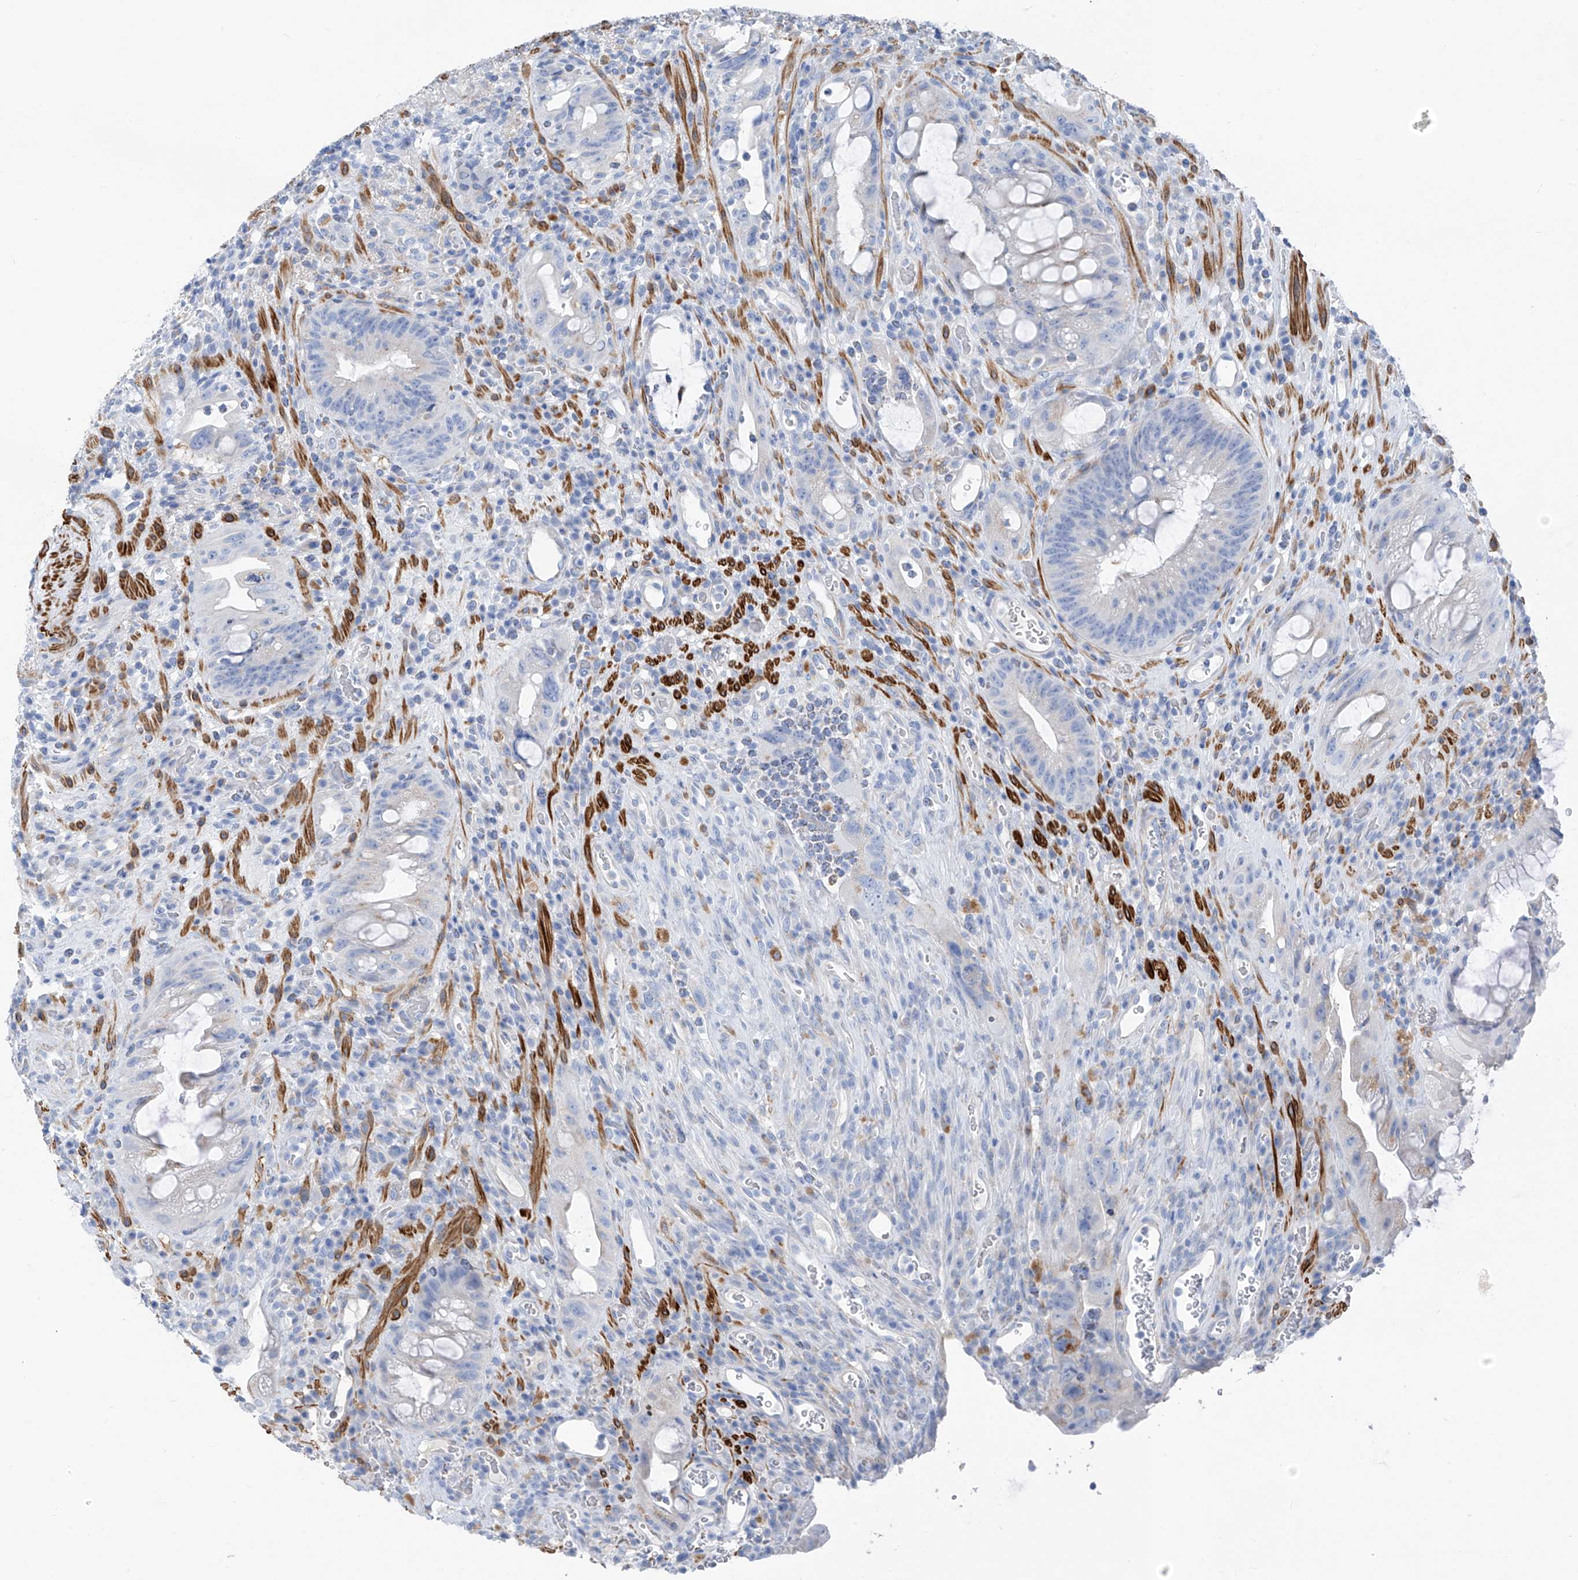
{"staining": {"intensity": "negative", "quantity": "none", "location": "none"}, "tissue": "colorectal cancer", "cell_type": "Tumor cells", "image_type": "cancer", "snomed": [{"axis": "morphology", "description": "Adenocarcinoma, NOS"}, {"axis": "topography", "description": "Rectum"}], "caption": "Immunohistochemistry (IHC) photomicrograph of colorectal cancer (adenocarcinoma) stained for a protein (brown), which reveals no positivity in tumor cells.", "gene": "GLMP", "patient": {"sex": "male", "age": 59}}